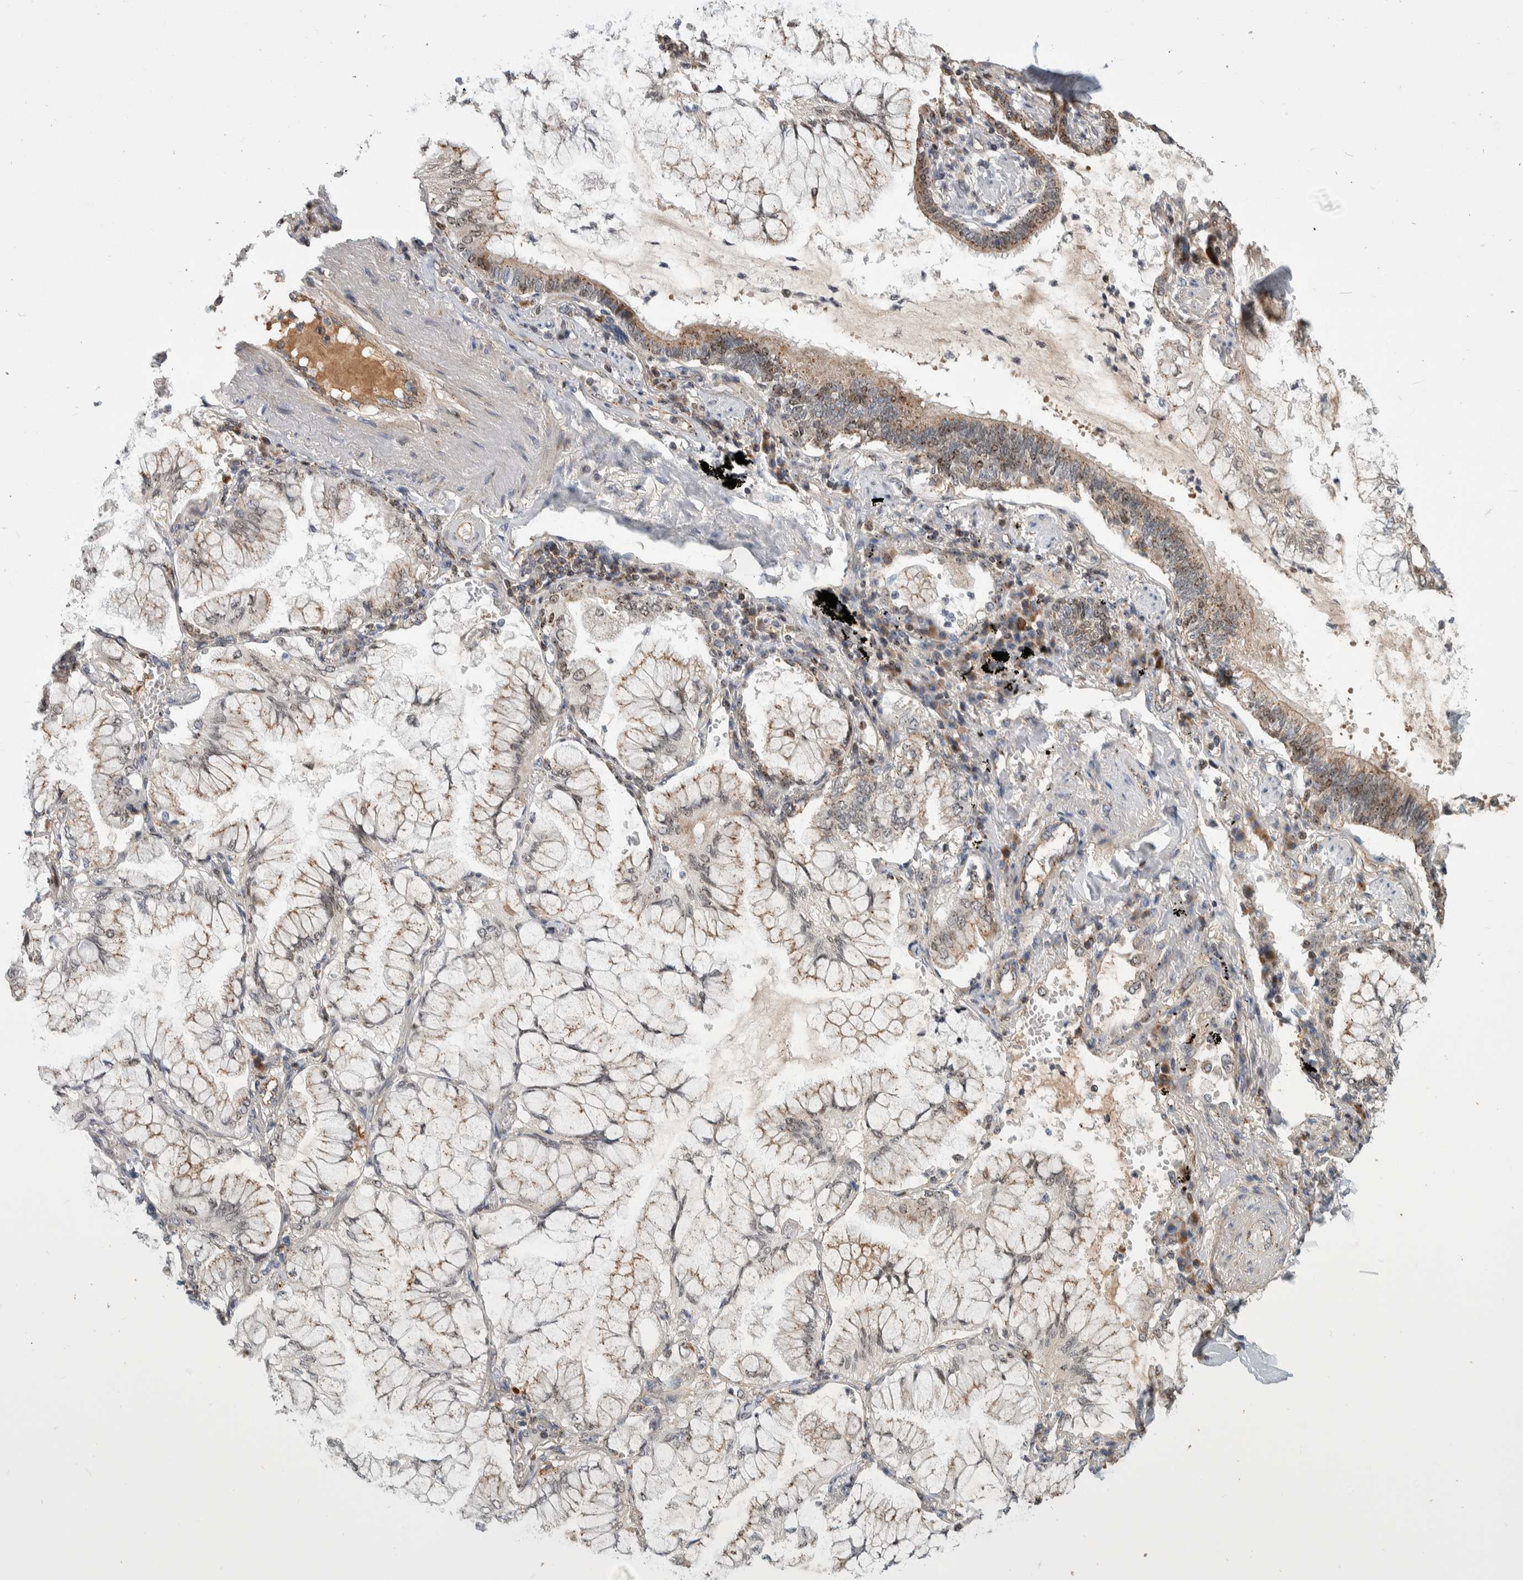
{"staining": {"intensity": "weak", "quantity": ">75%", "location": "cytoplasmic/membranous"}, "tissue": "lung cancer", "cell_type": "Tumor cells", "image_type": "cancer", "snomed": [{"axis": "morphology", "description": "Adenocarcinoma, NOS"}, {"axis": "topography", "description": "Lung"}], "caption": "The immunohistochemical stain highlights weak cytoplasmic/membranous positivity in tumor cells of adenocarcinoma (lung) tissue. (DAB (3,3'-diaminobenzidine) IHC with brightfield microscopy, high magnification).", "gene": "MSL1", "patient": {"sex": "female", "age": 70}}